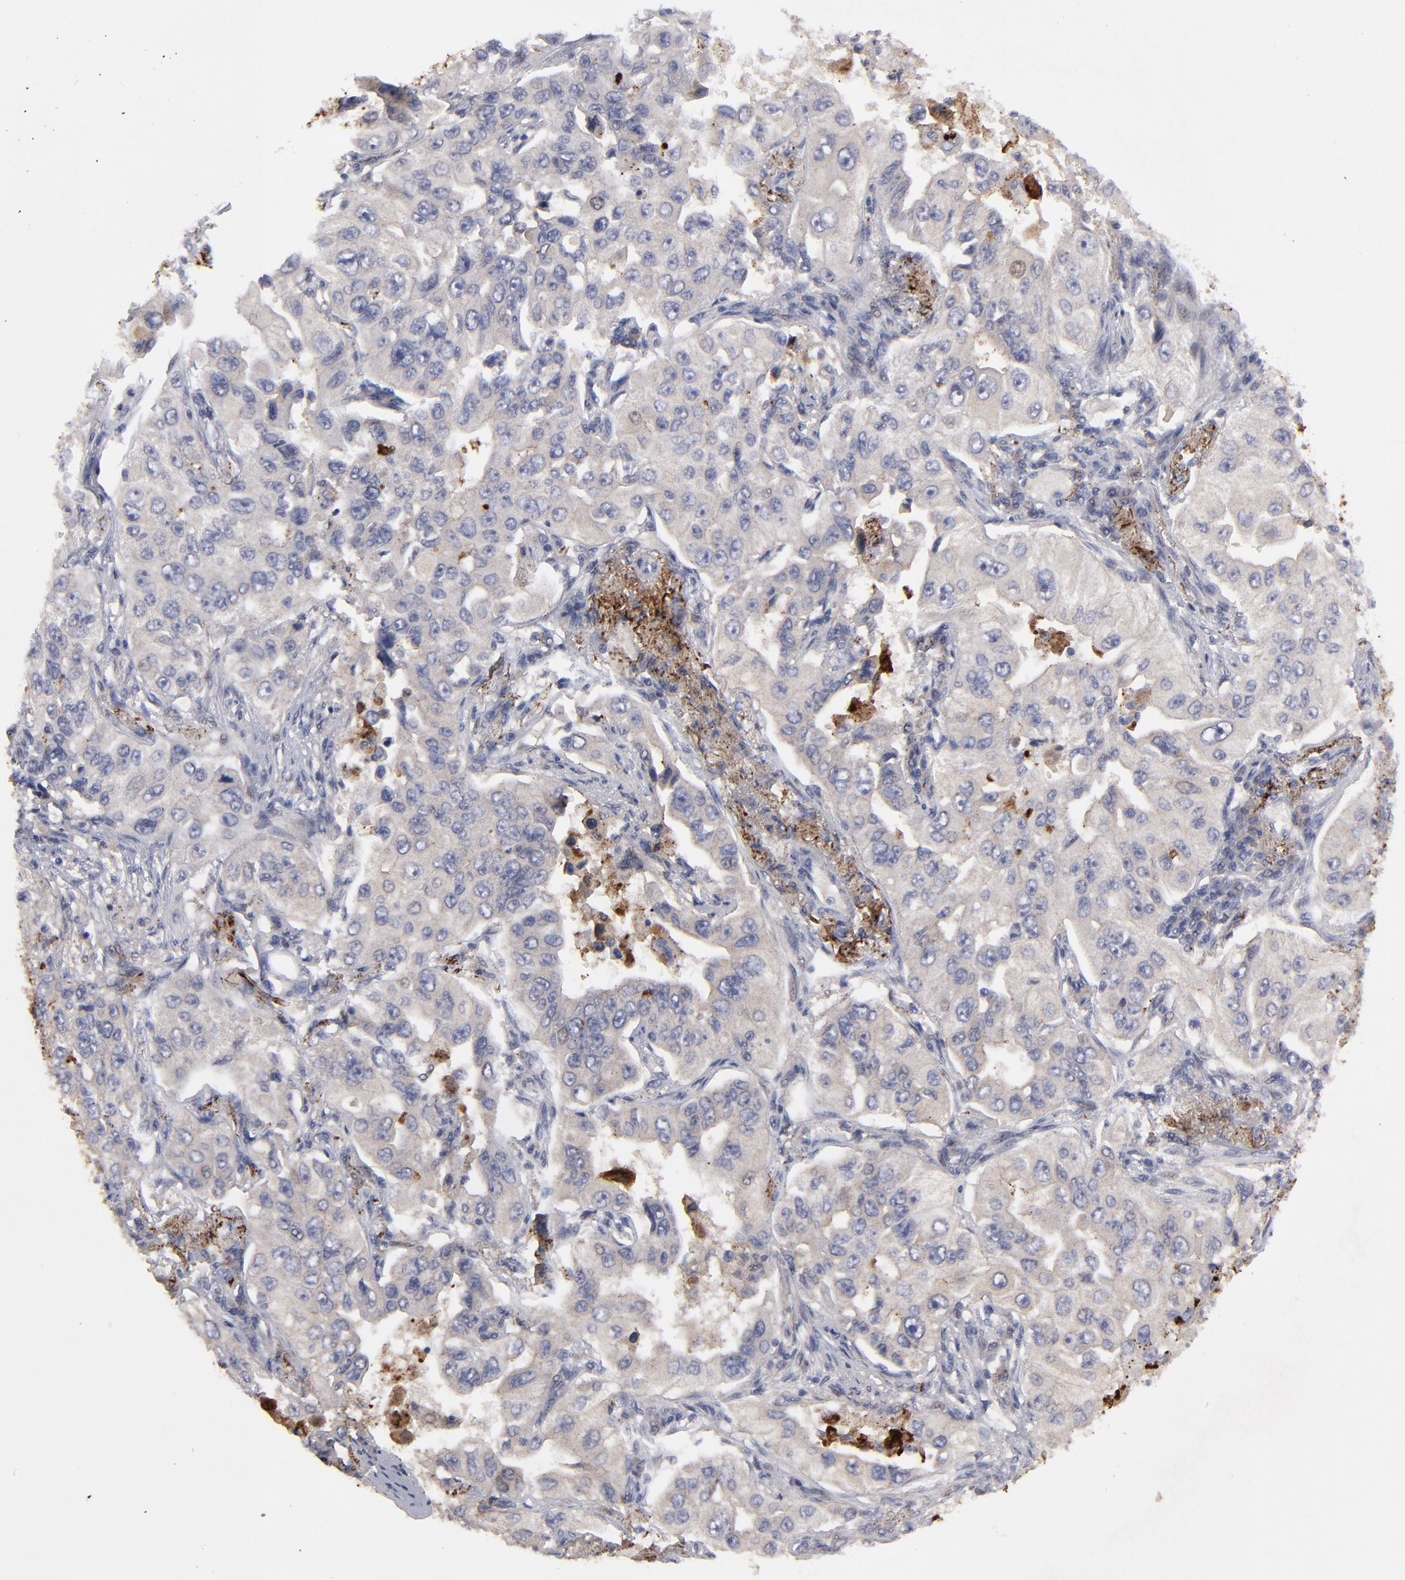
{"staining": {"intensity": "weak", "quantity": "25%-75%", "location": "cytoplasmic/membranous"}, "tissue": "lung cancer", "cell_type": "Tumor cells", "image_type": "cancer", "snomed": [{"axis": "morphology", "description": "Adenocarcinoma, NOS"}, {"axis": "topography", "description": "Lung"}], "caption": "The micrograph demonstrates a brown stain indicating the presence of a protein in the cytoplasmic/membranous of tumor cells in lung cancer.", "gene": "GPM6B", "patient": {"sex": "male", "age": 84}}